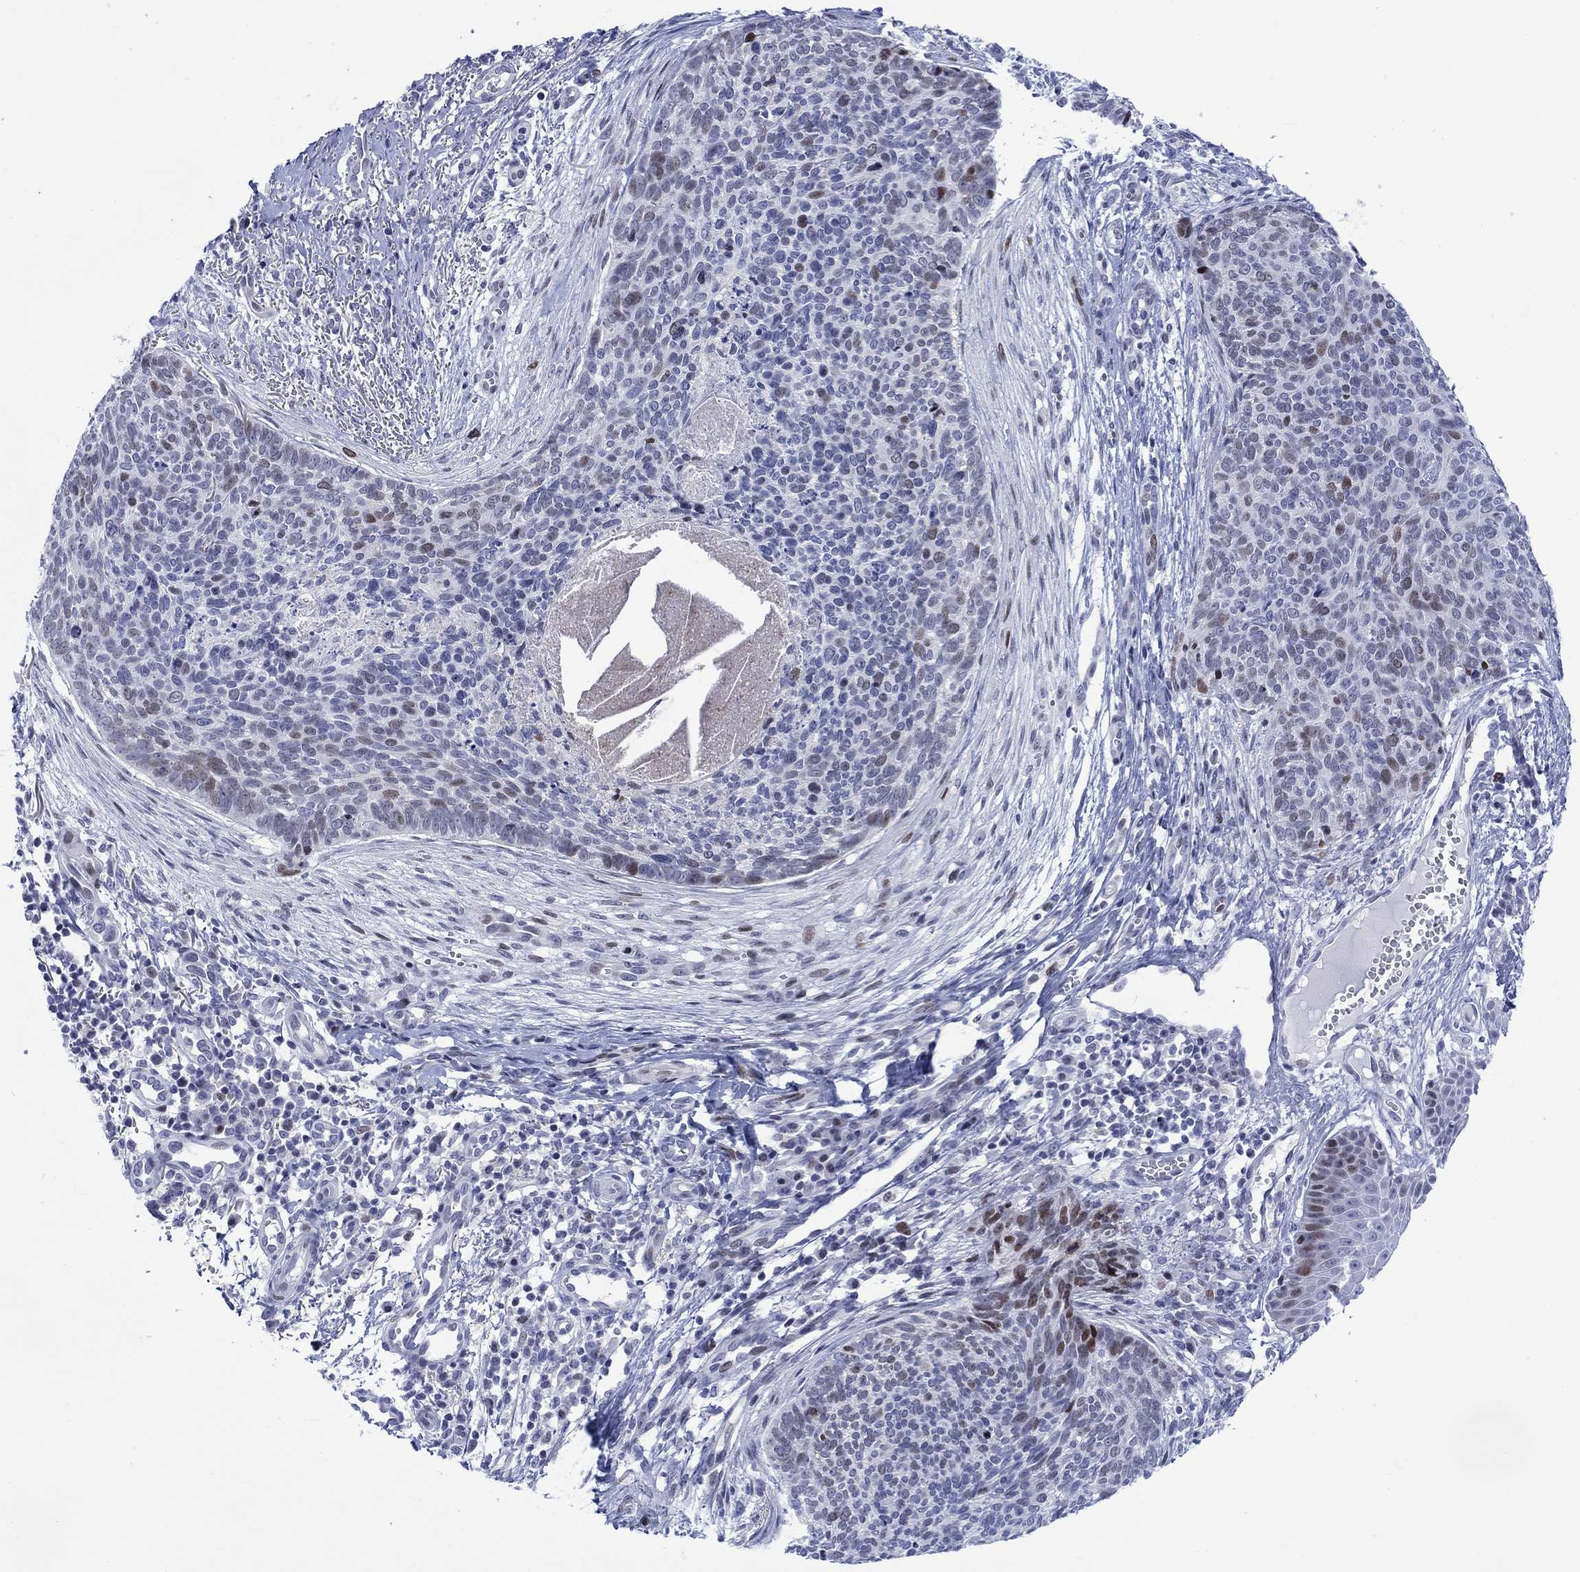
{"staining": {"intensity": "moderate", "quantity": "<25%", "location": "nuclear"}, "tissue": "skin cancer", "cell_type": "Tumor cells", "image_type": "cancer", "snomed": [{"axis": "morphology", "description": "Basal cell carcinoma"}, {"axis": "topography", "description": "Skin"}], "caption": "Tumor cells reveal low levels of moderate nuclear staining in approximately <25% of cells in human skin basal cell carcinoma. (DAB = brown stain, brightfield microscopy at high magnification).", "gene": "CDCA2", "patient": {"sex": "male", "age": 64}}